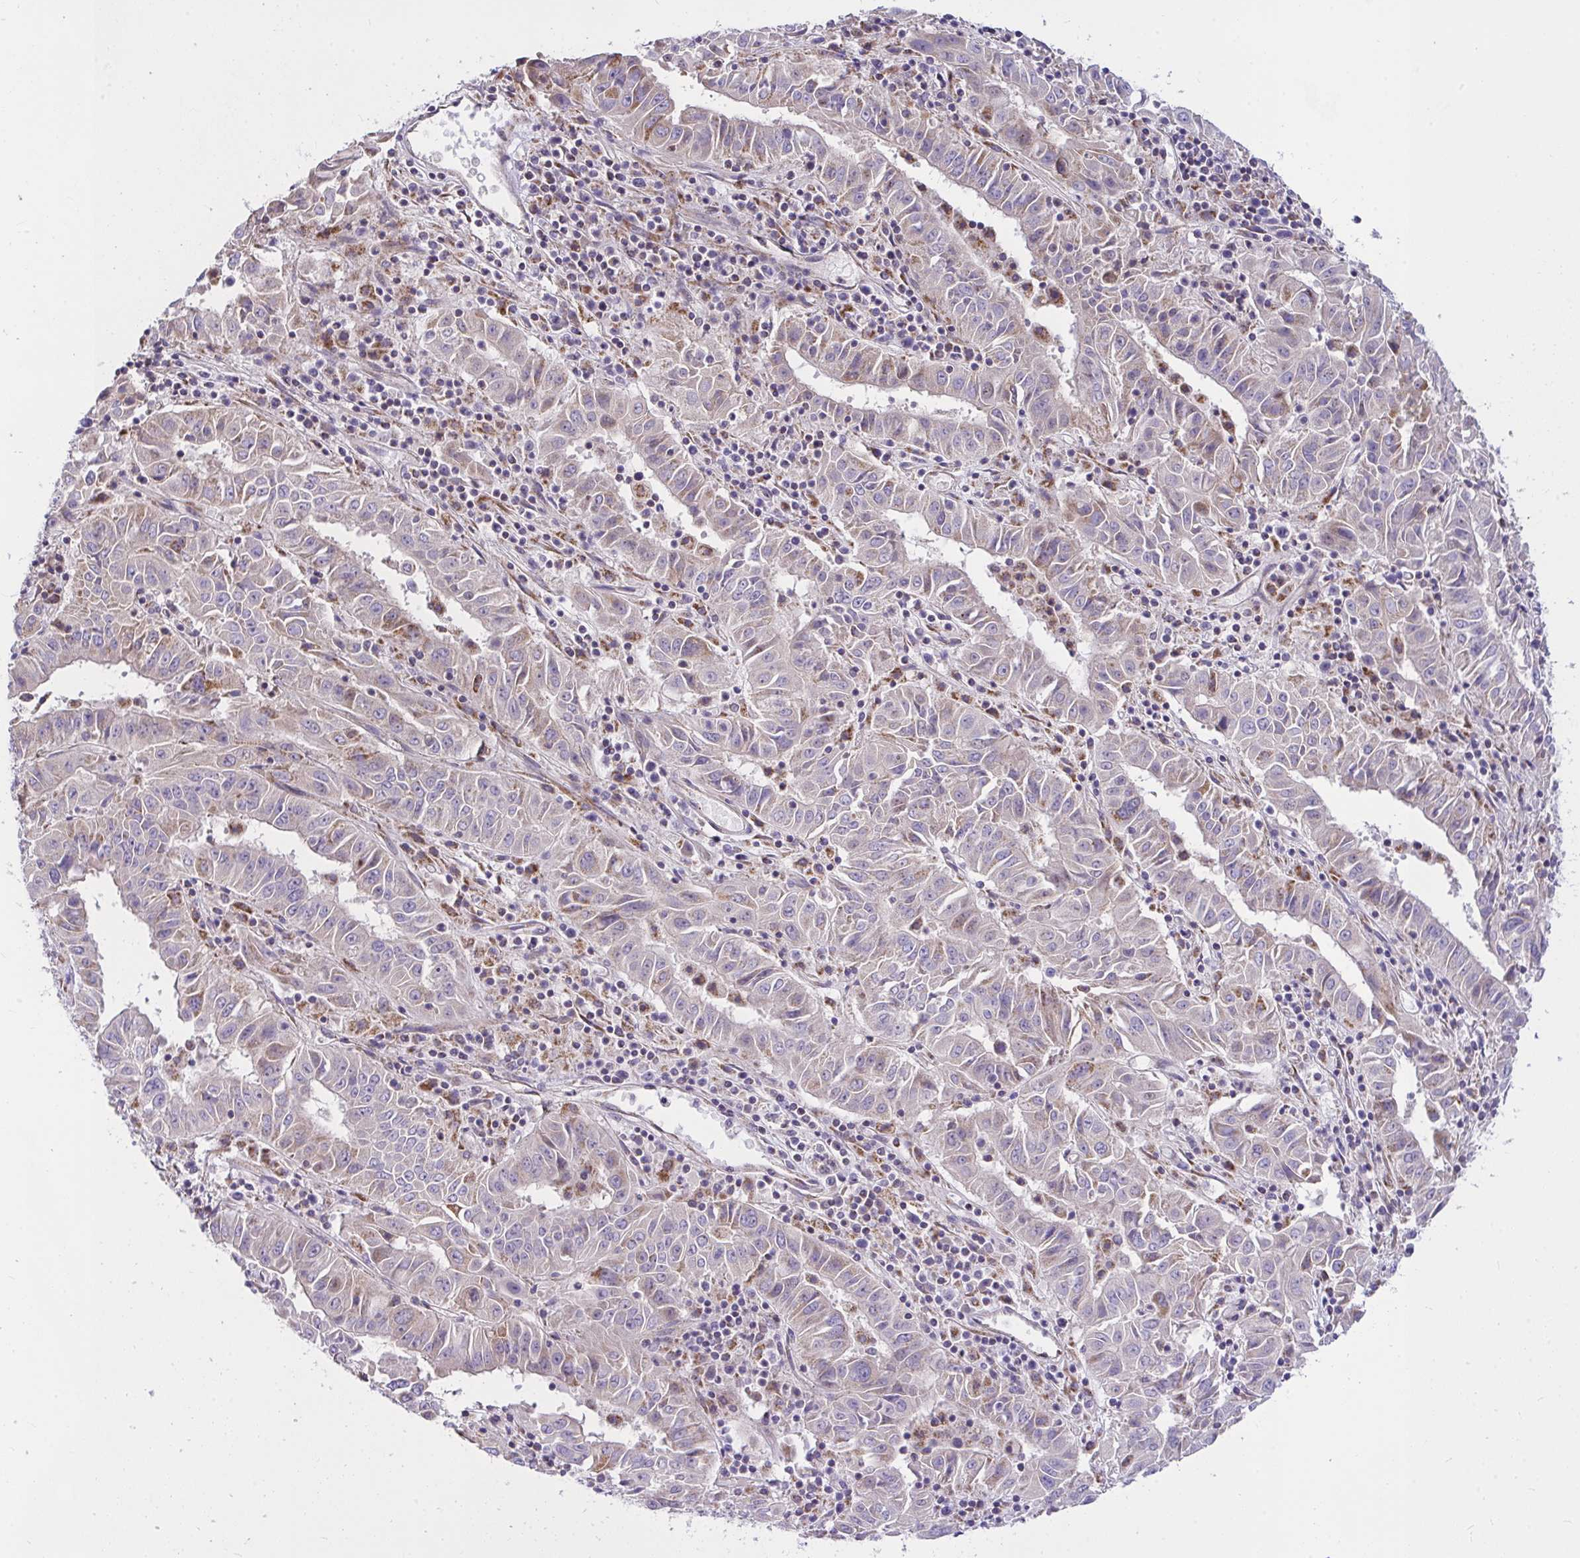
{"staining": {"intensity": "weak", "quantity": "25%-75%", "location": "cytoplasmic/membranous"}, "tissue": "pancreatic cancer", "cell_type": "Tumor cells", "image_type": "cancer", "snomed": [{"axis": "morphology", "description": "Adenocarcinoma, NOS"}, {"axis": "topography", "description": "Pancreas"}], "caption": "Tumor cells demonstrate weak cytoplasmic/membranous expression in approximately 25%-75% of cells in pancreatic adenocarcinoma.", "gene": "CEP63", "patient": {"sex": "male", "age": 63}}